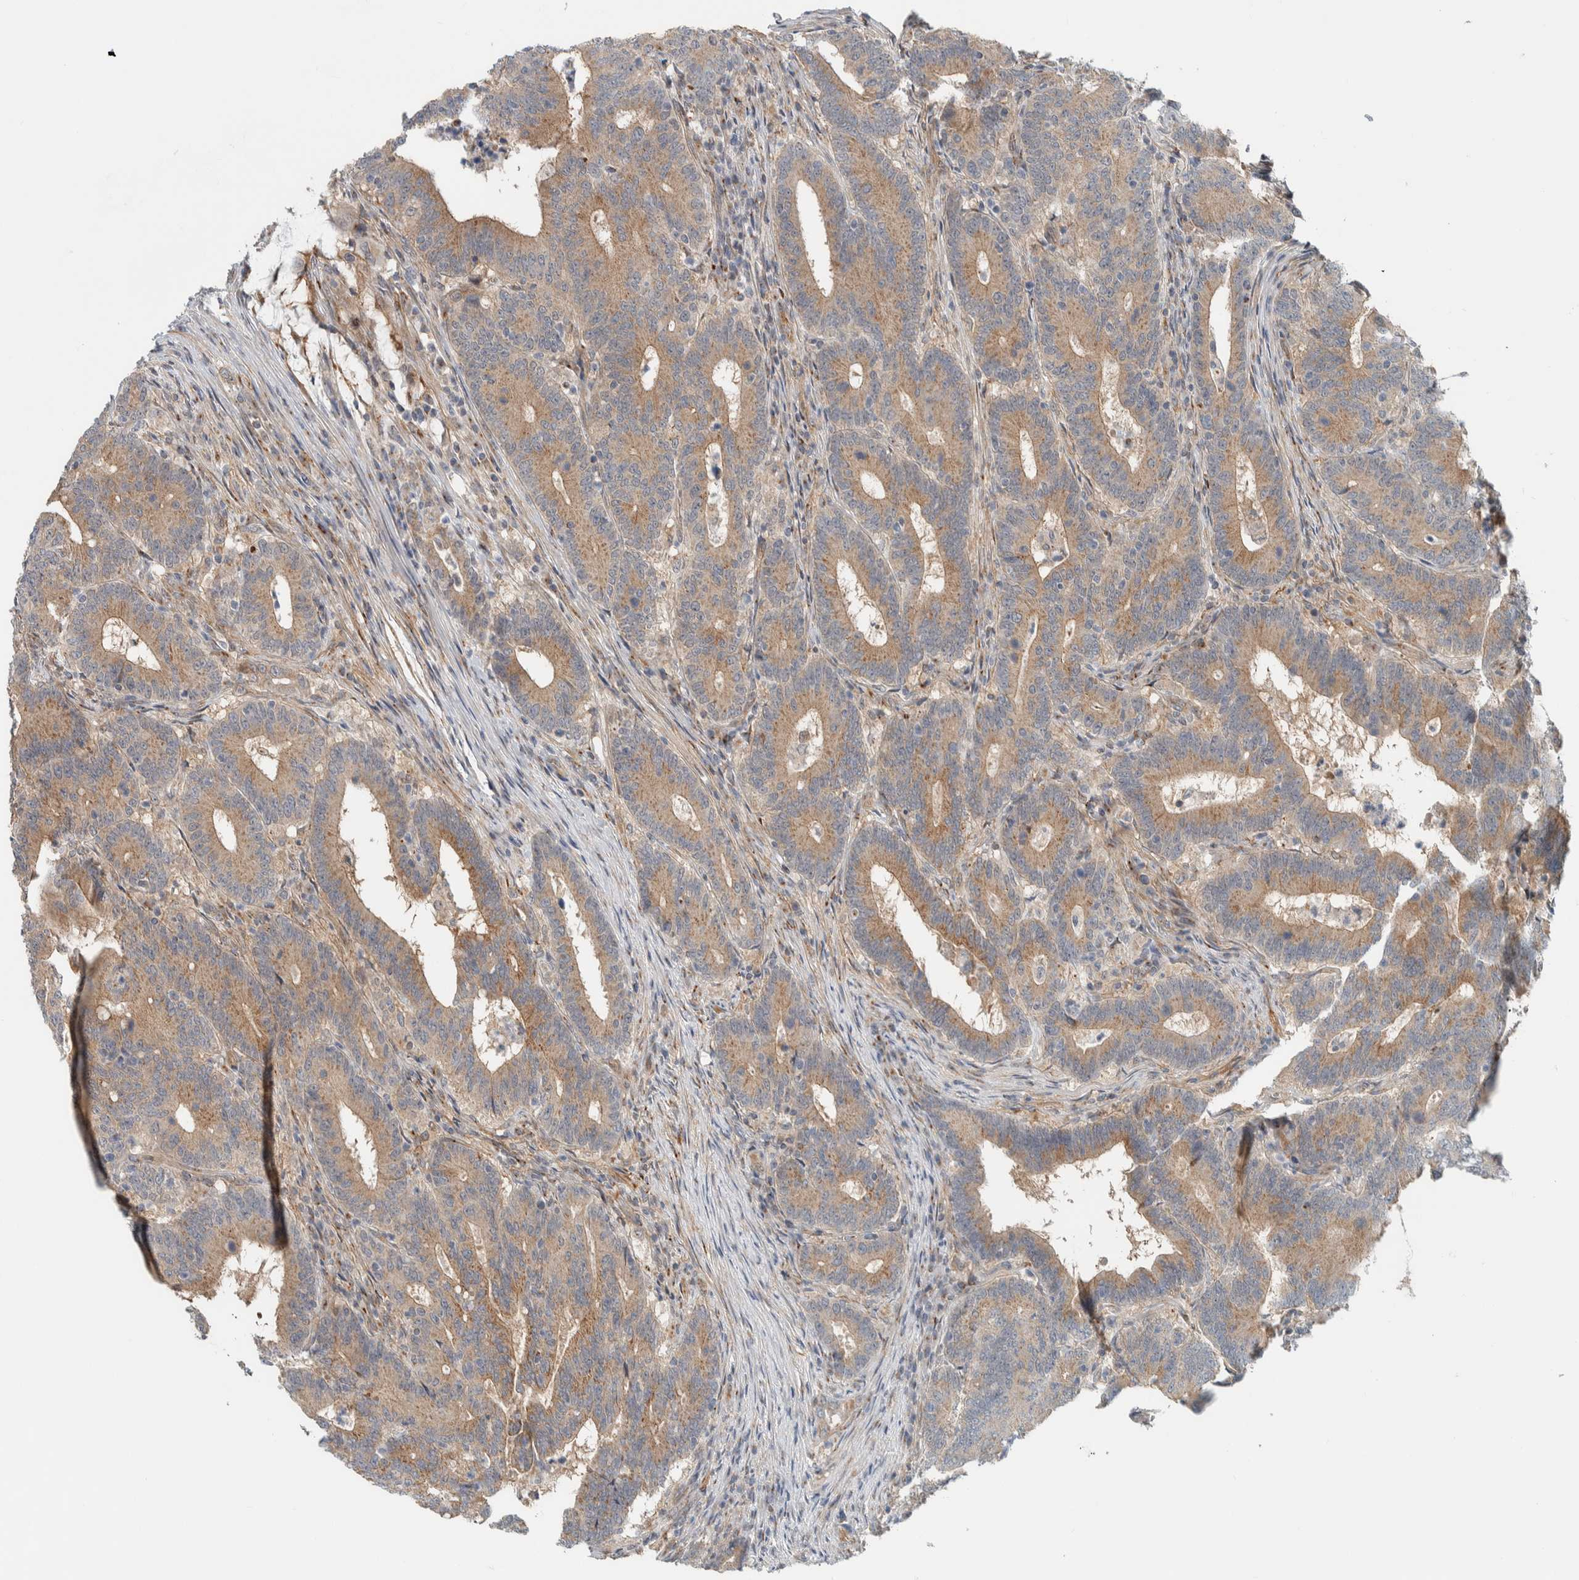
{"staining": {"intensity": "moderate", "quantity": ">75%", "location": "cytoplasmic/membranous"}, "tissue": "colorectal cancer", "cell_type": "Tumor cells", "image_type": "cancer", "snomed": [{"axis": "morphology", "description": "Adenocarcinoma, NOS"}, {"axis": "topography", "description": "Colon"}], "caption": "Brown immunohistochemical staining in colorectal adenocarcinoma reveals moderate cytoplasmic/membranous staining in about >75% of tumor cells.", "gene": "RERE", "patient": {"sex": "female", "age": 66}}